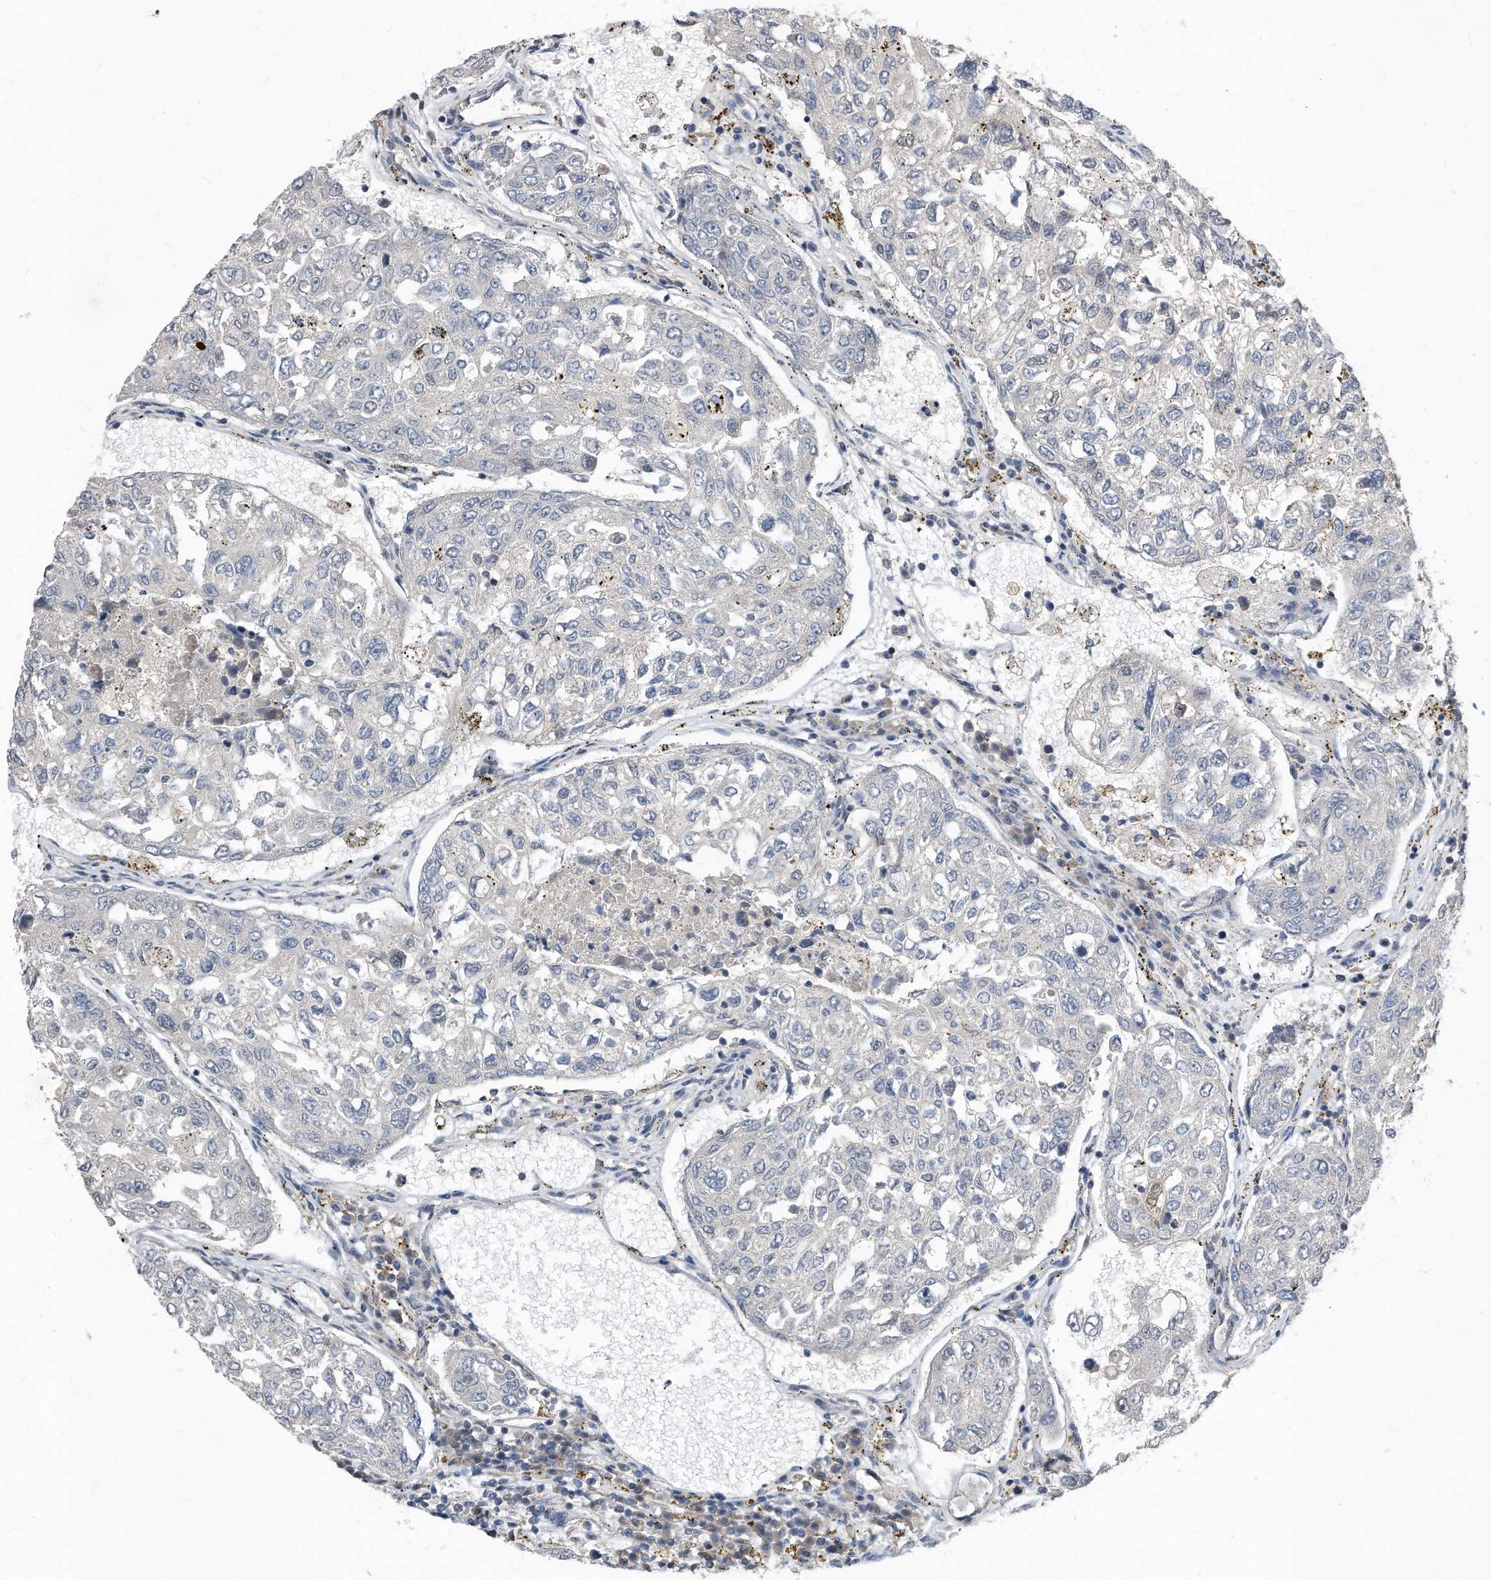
{"staining": {"intensity": "negative", "quantity": "none", "location": "none"}, "tissue": "urothelial cancer", "cell_type": "Tumor cells", "image_type": "cancer", "snomed": [{"axis": "morphology", "description": "Urothelial carcinoma, High grade"}, {"axis": "topography", "description": "Lymph node"}, {"axis": "topography", "description": "Urinary bladder"}], "caption": "Protein analysis of high-grade urothelial carcinoma demonstrates no significant positivity in tumor cells.", "gene": "MAP2K6", "patient": {"sex": "male", "age": 51}}